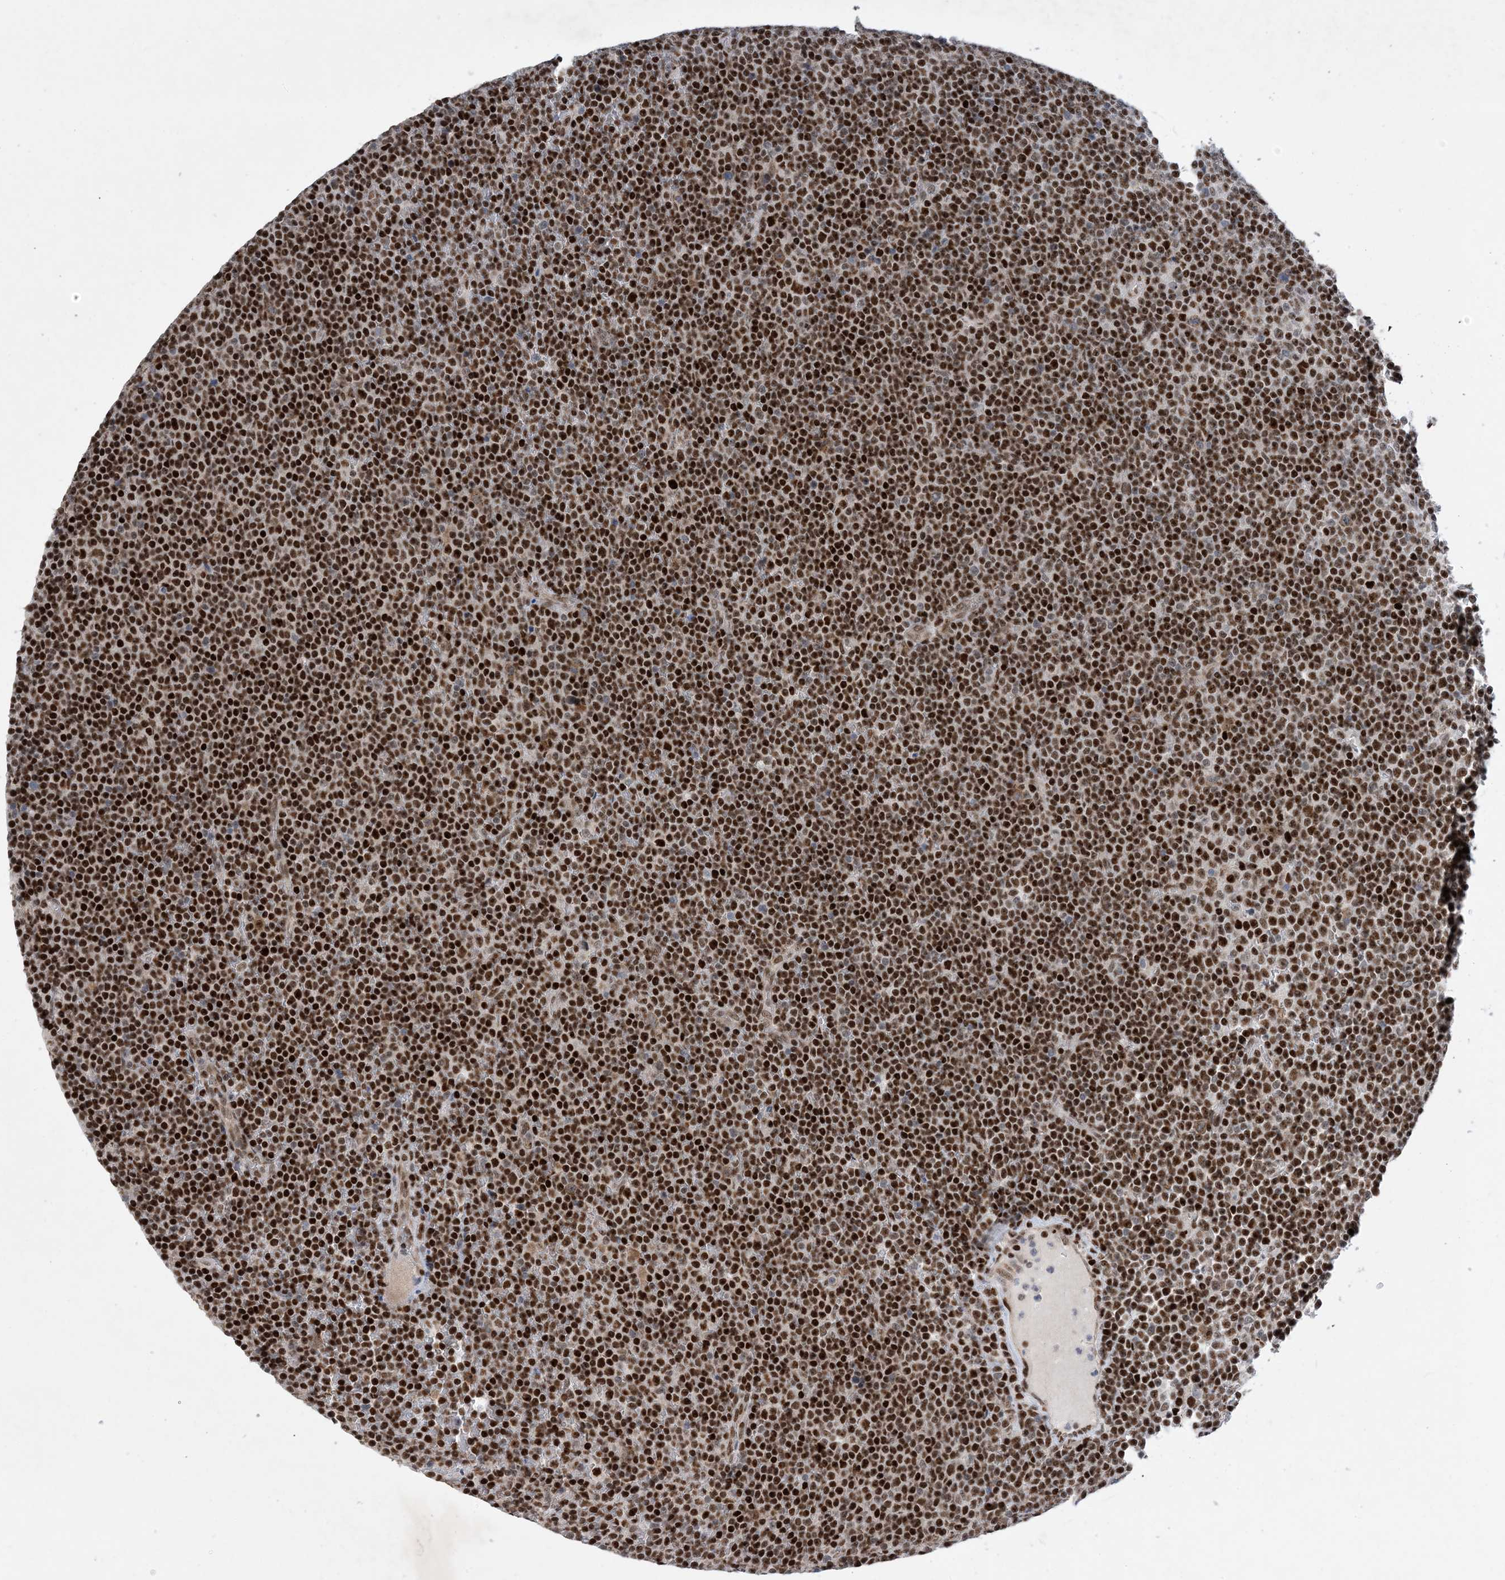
{"staining": {"intensity": "strong", "quantity": ">75%", "location": "nuclear"}, "tissue": "lymphoma", "cell_type": "Tumor cells", "image_type": "cancer", "snomed": [{"axis": "morphology", "description": "Malignant lymphoma, non-Hodgkin's type, Low grade"}, {"axis": "topography", "description": "Lymph node"}], "caption": "The immunohistochemical stain highlights strong nuclear expression in tumor cells of malignant lymphoma, non-Hodgkin's type (low-grade) tissue. The staining was performed using DAB (3,3'-diaminobenzidine), with brown indicating positive protein expression. Nuclei are stained blue with hematoxylin.", "gene": "TSPYL1", "patient": {"sex": "female", "age": 67}}